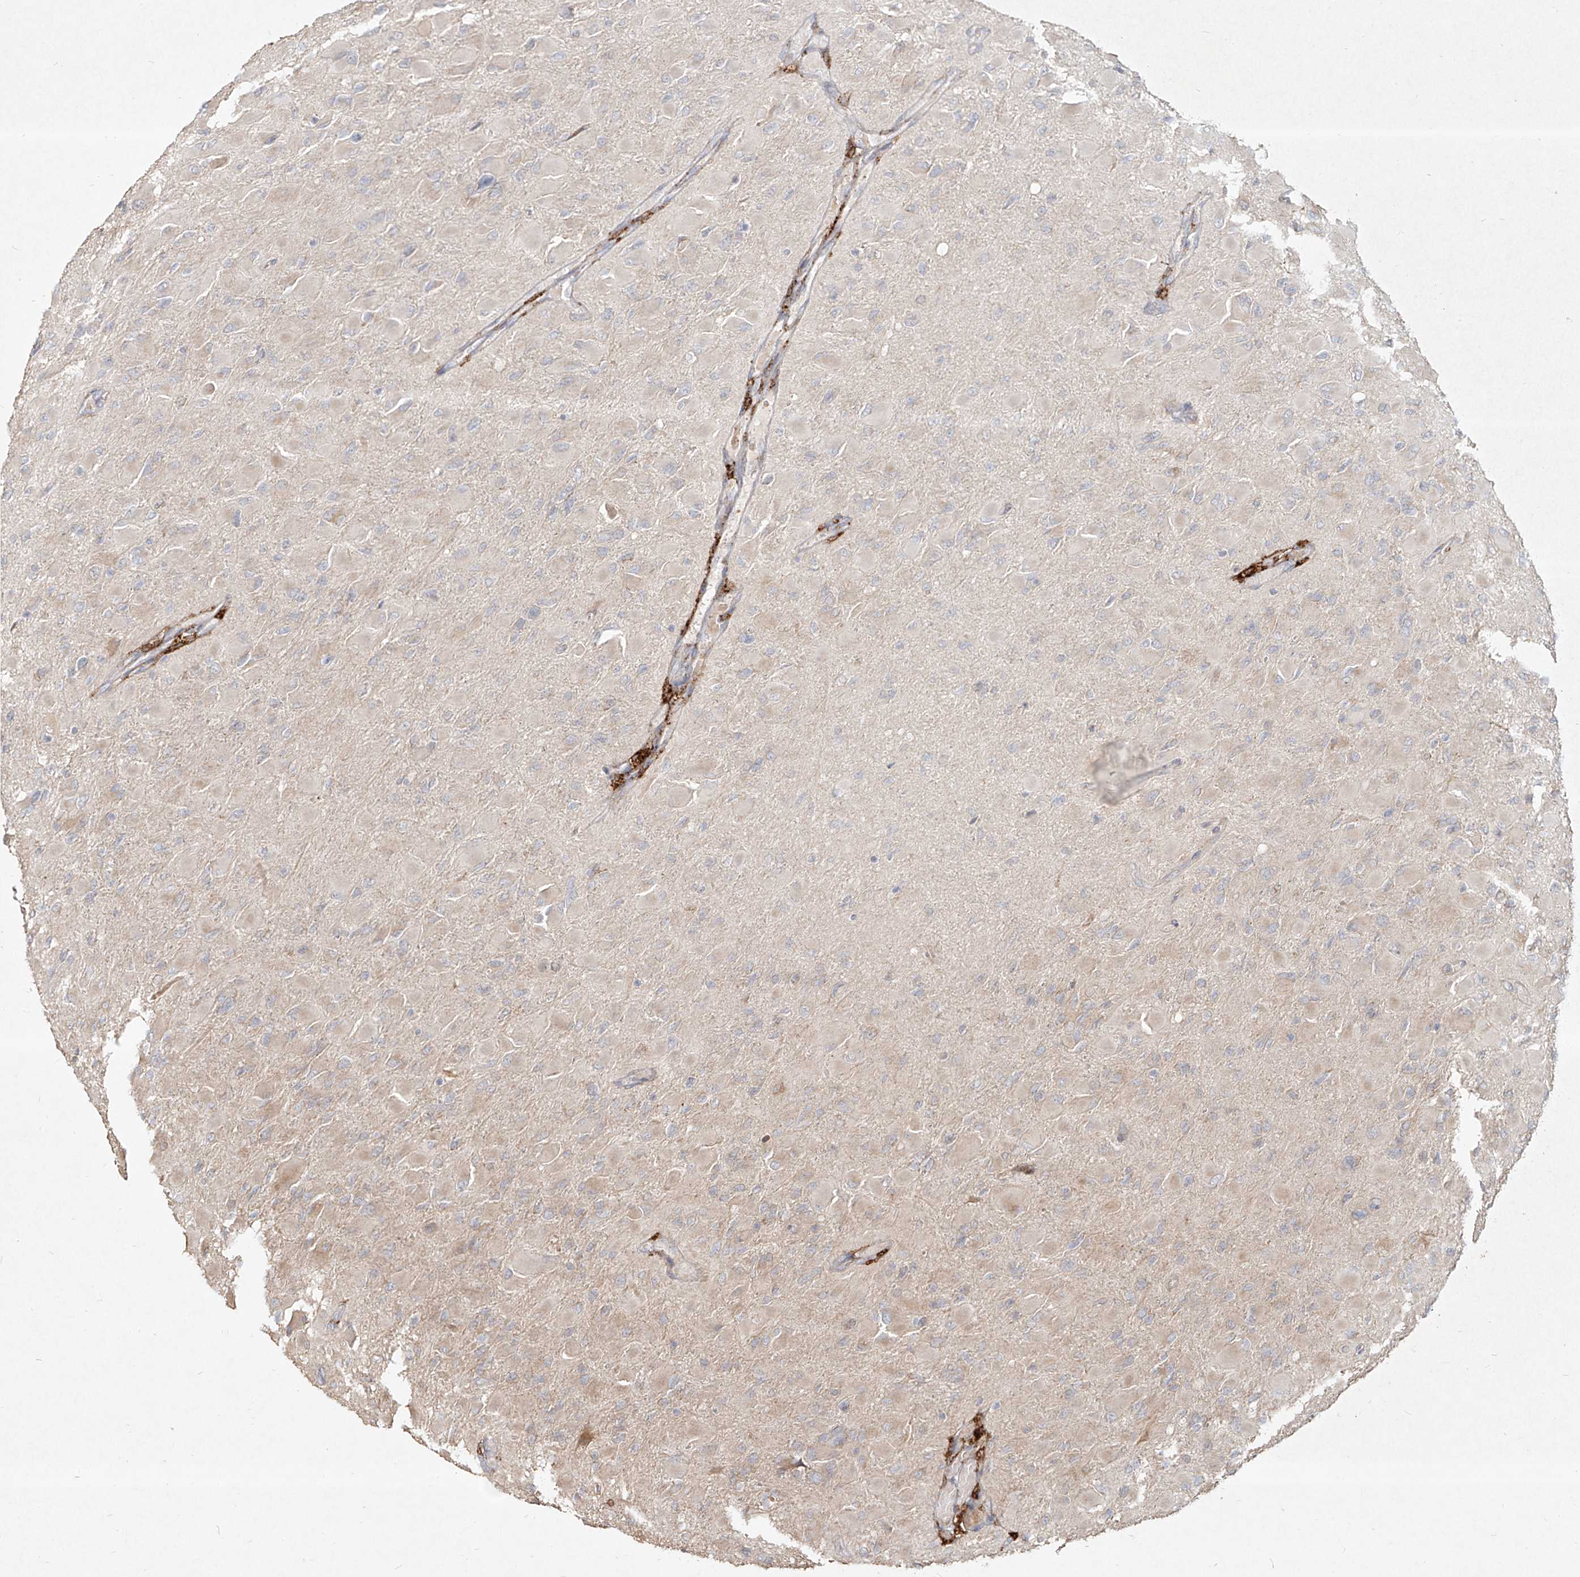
{"staining": {"intensity": "negative", "quantity": "none", "location": "none"}, "tissue": "glioma", "cell_type": "Tumor cells", "image_type": "cancer", "snomed": [{"axis": "morphology", "description": "Glioma, malignant, High grade"}, {"axis": "topography", "description": "Cerebral cortex"}], "caption": "An IHC photomicrograph of glioma is shown. There is no staining in tumor cells of glioma. Nuclei are stained in blue.", "gene": "CD209", "patient": {"sex": "female", "age": 36}}